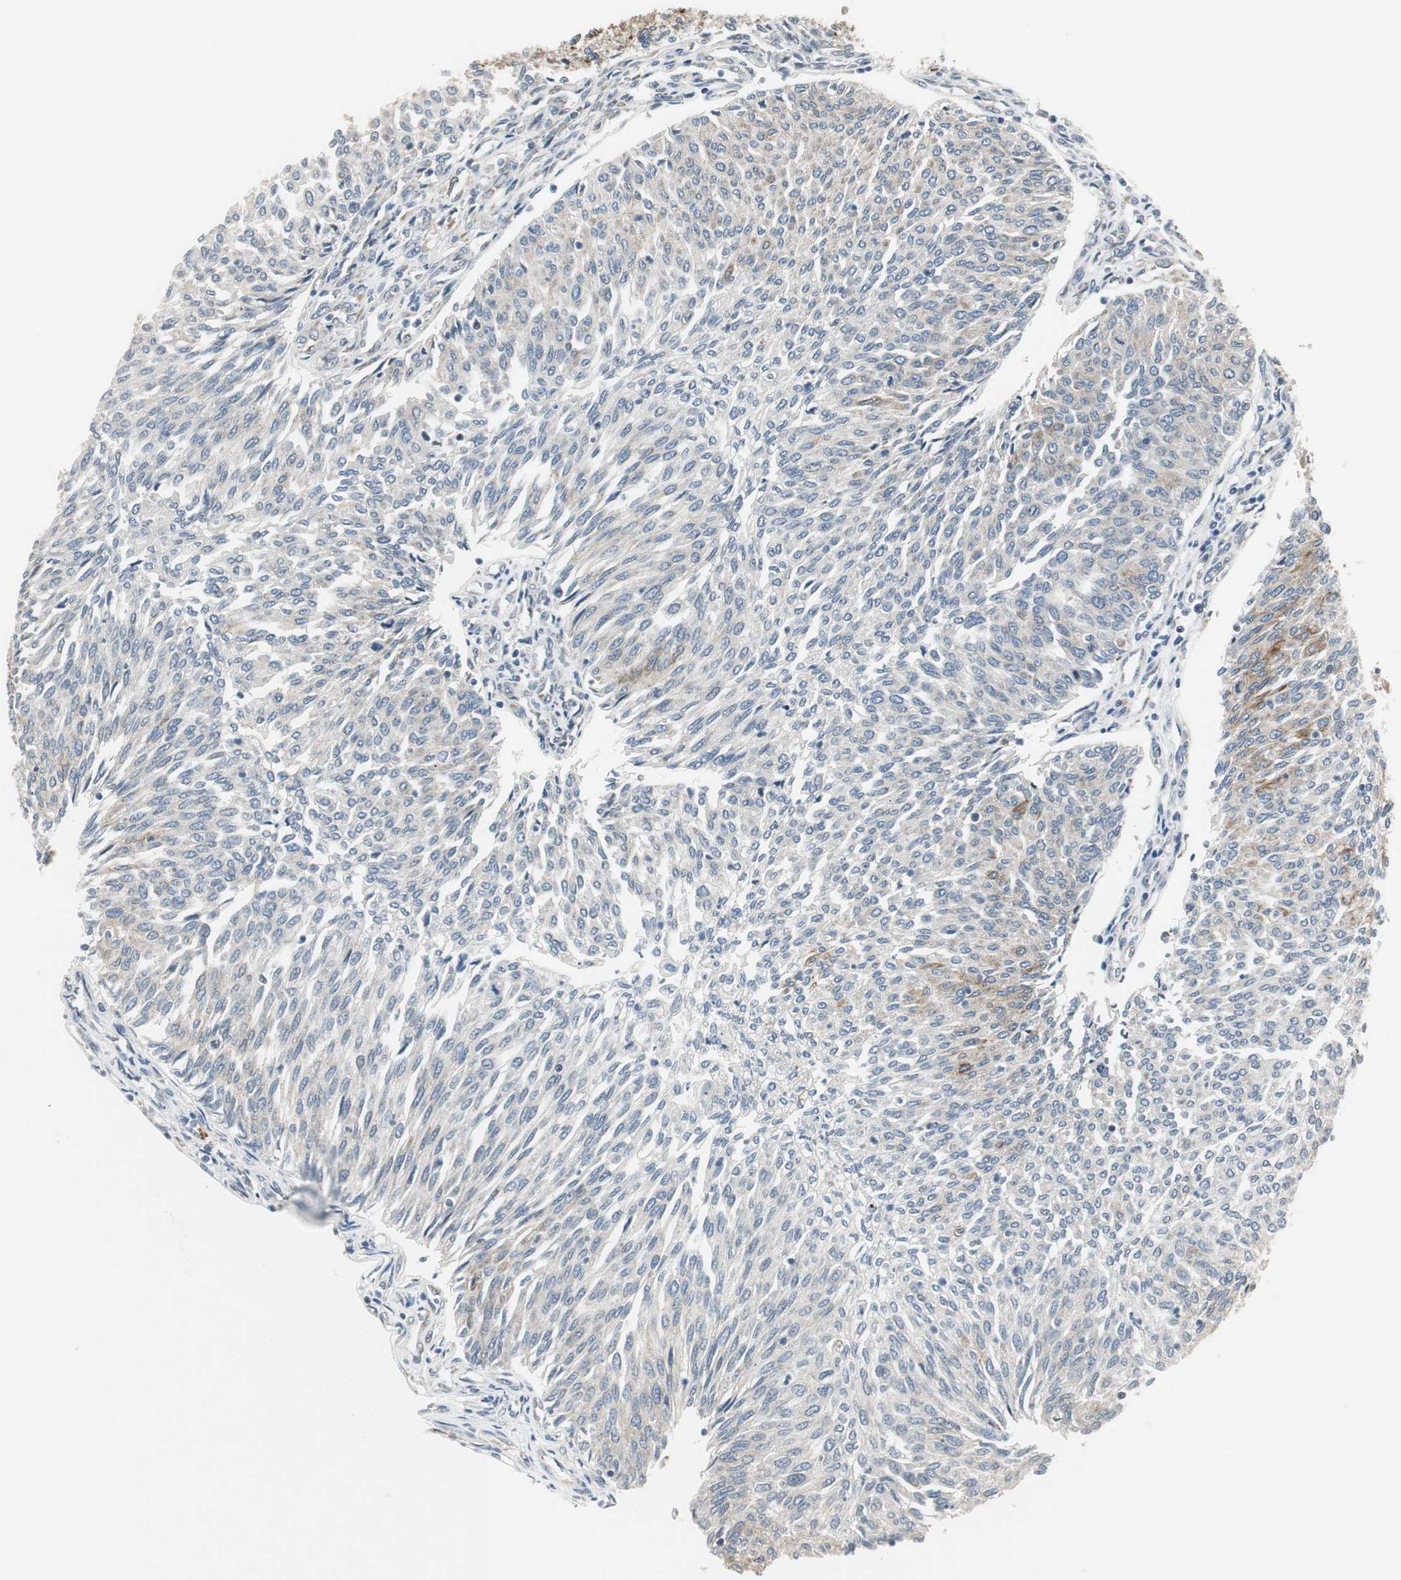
{"staining": {"intensity": "moderate", "quantity": "25%-75%", "location": "cytoplasmic/membranous"}, "tissue": "urothelial cancer", "cell_type": "Tumor cells", "image_type": "cancer", "snomed": [{"axis": "morphology", "description": "Urothelial carcinoma, Low grade"}, {"axis": "topography", "description": "Urinary bladder"}], "caption": "Moderate cytoplasmic/membranous protein staining is identified in about 25%-75% of tumor cells in urothelial cancer.", "gene": "CCT5", "patient": {"sex": "female", "age": 79}}